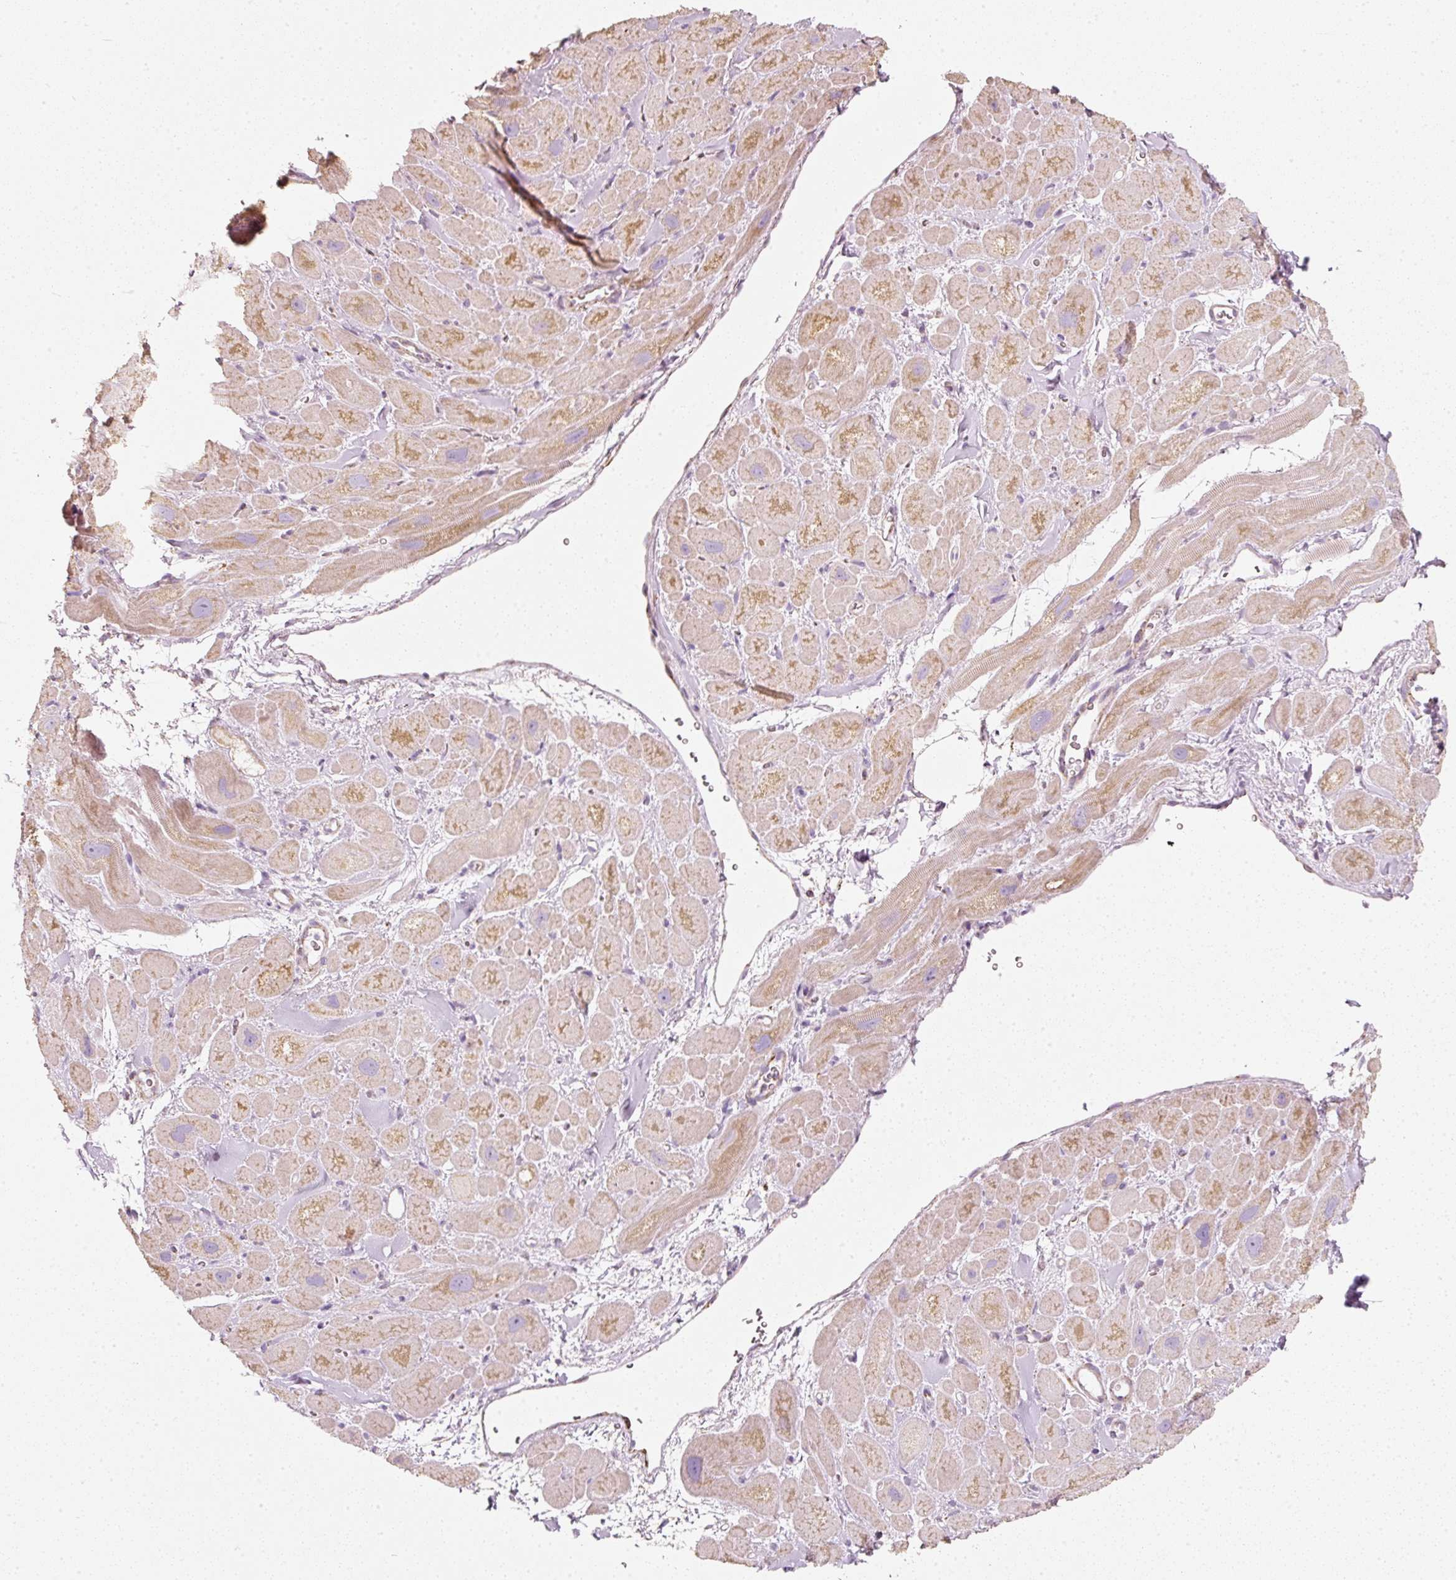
{"staining": {"intensity": "weak", "quantity": "25%-75%", "location": "cytoplasmic/membranous"}, "tissue": "heart muscle", "cell_type": "Cardiomyocytes", "image_type": "normal", "snomed": [{"axis": "morphology", "description": "Normal tissue, NOS"}, {"axis": "topography", "description": "Heart"}], "caption": "Weak cytoplasmic/membranous protein expression is present in about 25%-75% of cardiomyocytes in heart muscle.", "gene": "DUT", "patient": {"sex": "male", "age": 49}}